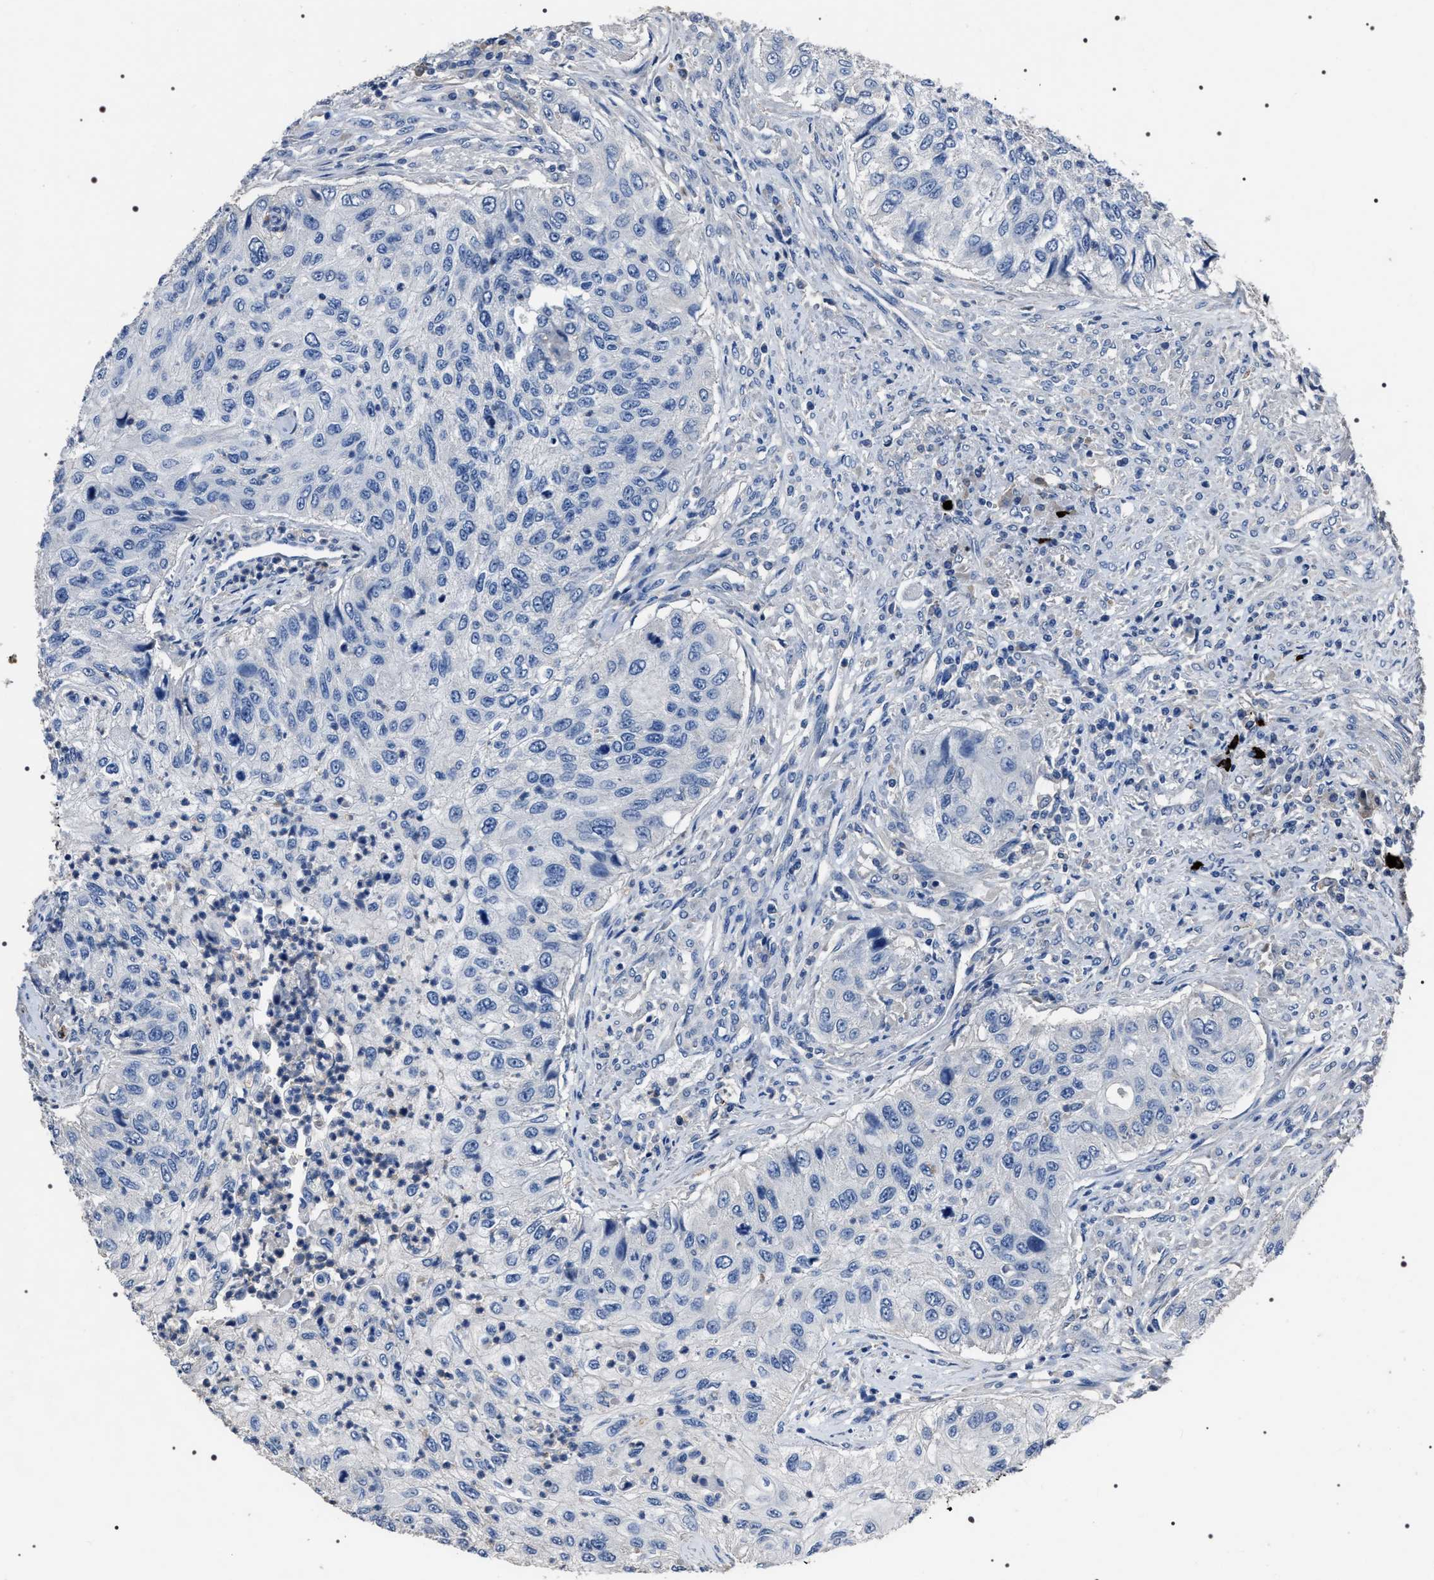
{"staining": {"intensity": "negative", "quantity": "none", "location": "none"}, "tissue": "urothelial cancer", "cell_type": "Tumor cells", "image_type": "cancer", "snomed": [{"axis": "morphology", "description": "Urothelial carcinoma, High grade"}, {"axis": "topography", "description": "Urinary bladder"}], "caption": "Urothelial cancer was stained to show a protein in brown. There is no significant staining in tumor cells.", "gene": "TRIM54", "patient": {"sex": "female", "age": 60}}